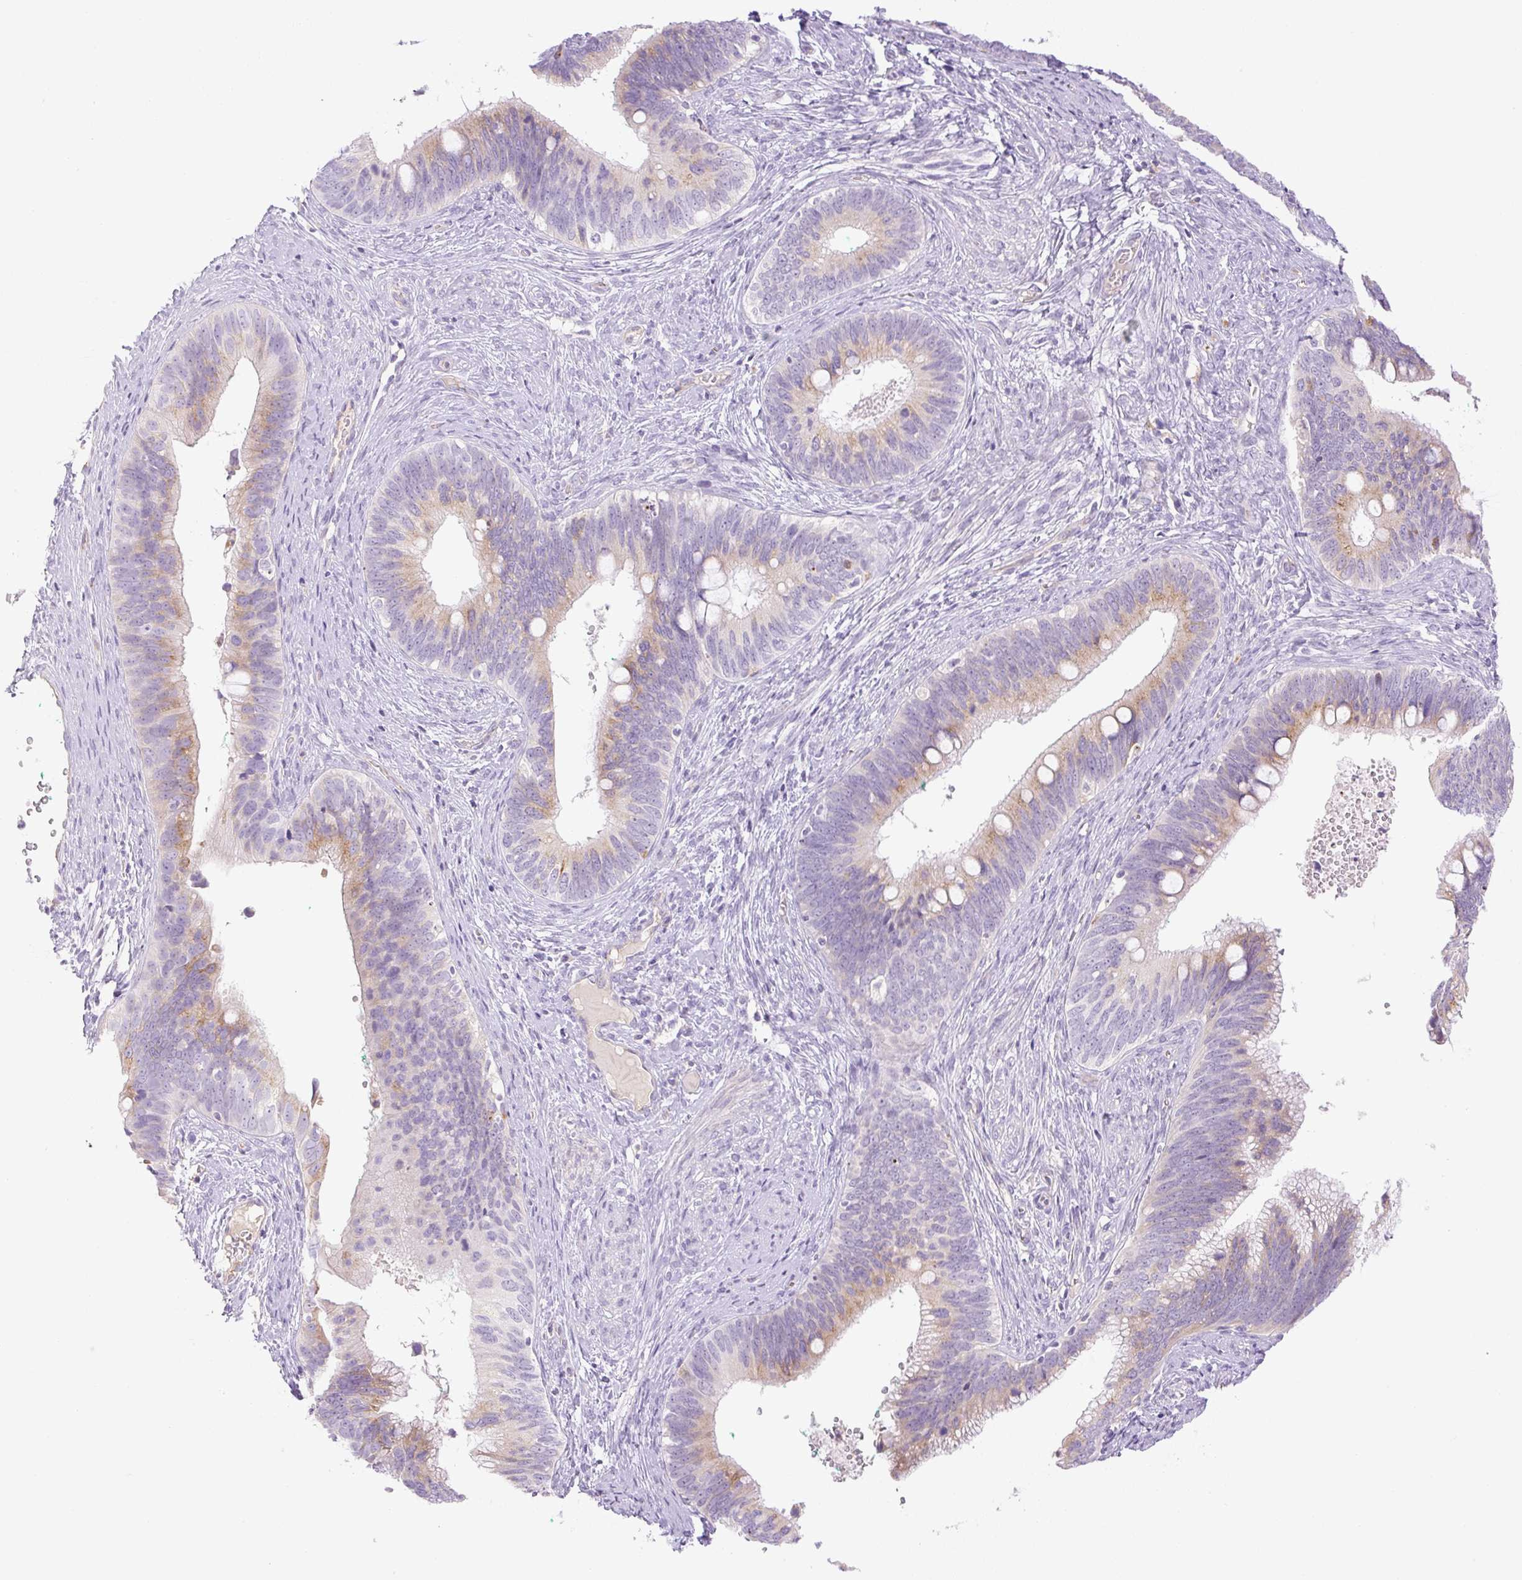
{"staining": {"intensity": "moderate", "quantity": "25%-75%", "location": "cytoplasmic/membranous"}, "tissue": "cervical cancer", "cell_type": "Tumor cells", "image_type": "cancer", "snomed": [{"axis": "morphology", "description": "Adenocarcinoma, NOS"}, {"axis": "topography", "description": "Cervix"}], "caption": "Cervical adenocarcinoma was stained to show a protein in brown. There is medium levels of moderate cytoplasmic/membranous staining in approximately 25%-75% of tumor cells.", "gene": "MIA2", "patient": {"sex": "female", "age": 42}}